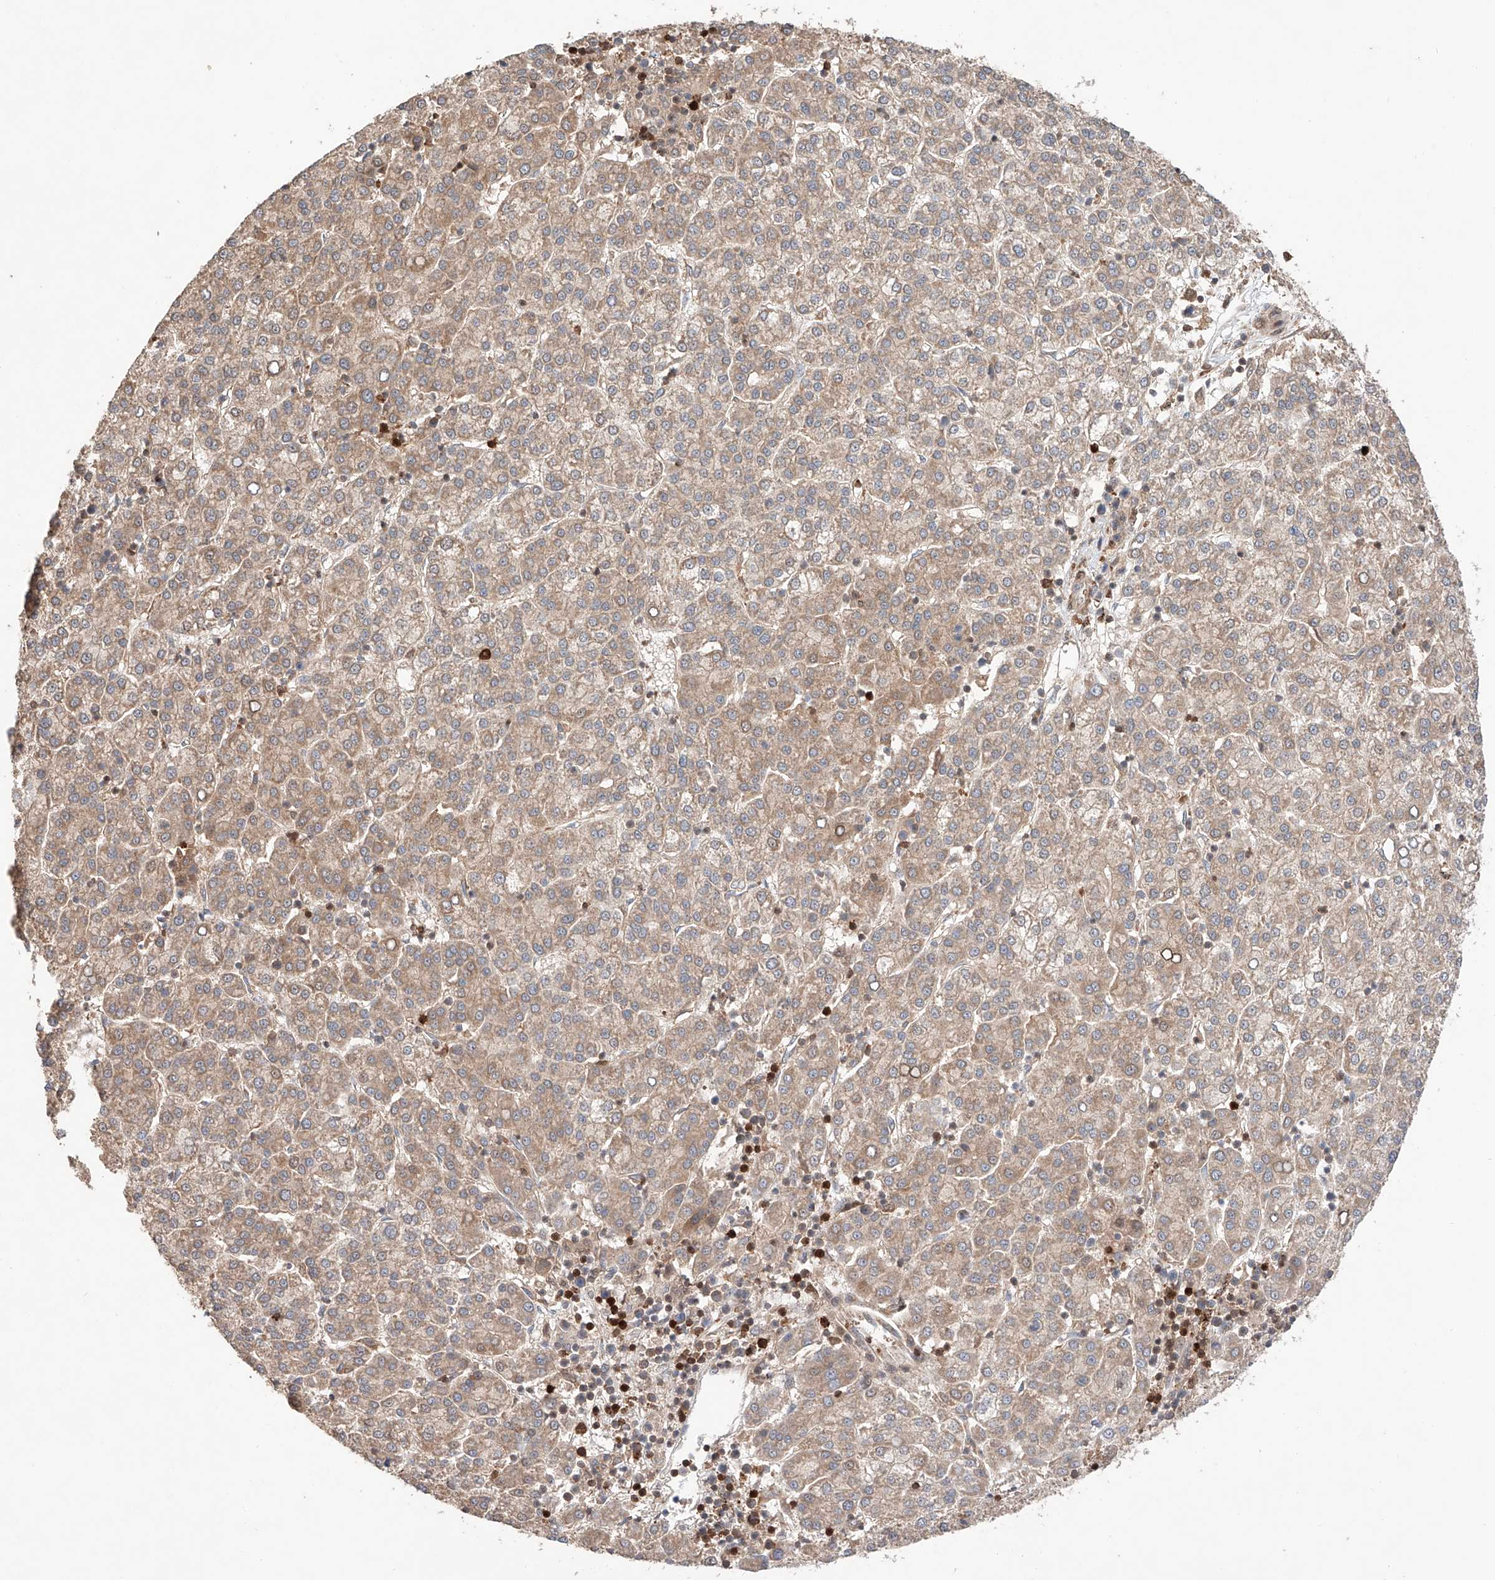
{"staining": {"intensity": "weak", "quantity": ">75%", "location": "cytoplasmic/membranous"}, "tissue": "liver cancer", "cell_type": "Tumor cells", "image_type": "cancer", "snomed": [{"axis": "morphology", "description": "Carcinoma, Hepatocellular, NOS"}, {"axis": "topography", "description": "Liver"}], "caption": "Immunohistochemical staining of human liver cancer displays weak cytoplasmic/membranous protein positivity in about >75% of tumor cells.", "gene": "IGSF22", "patient": {"sex": "female", "age": 58}}